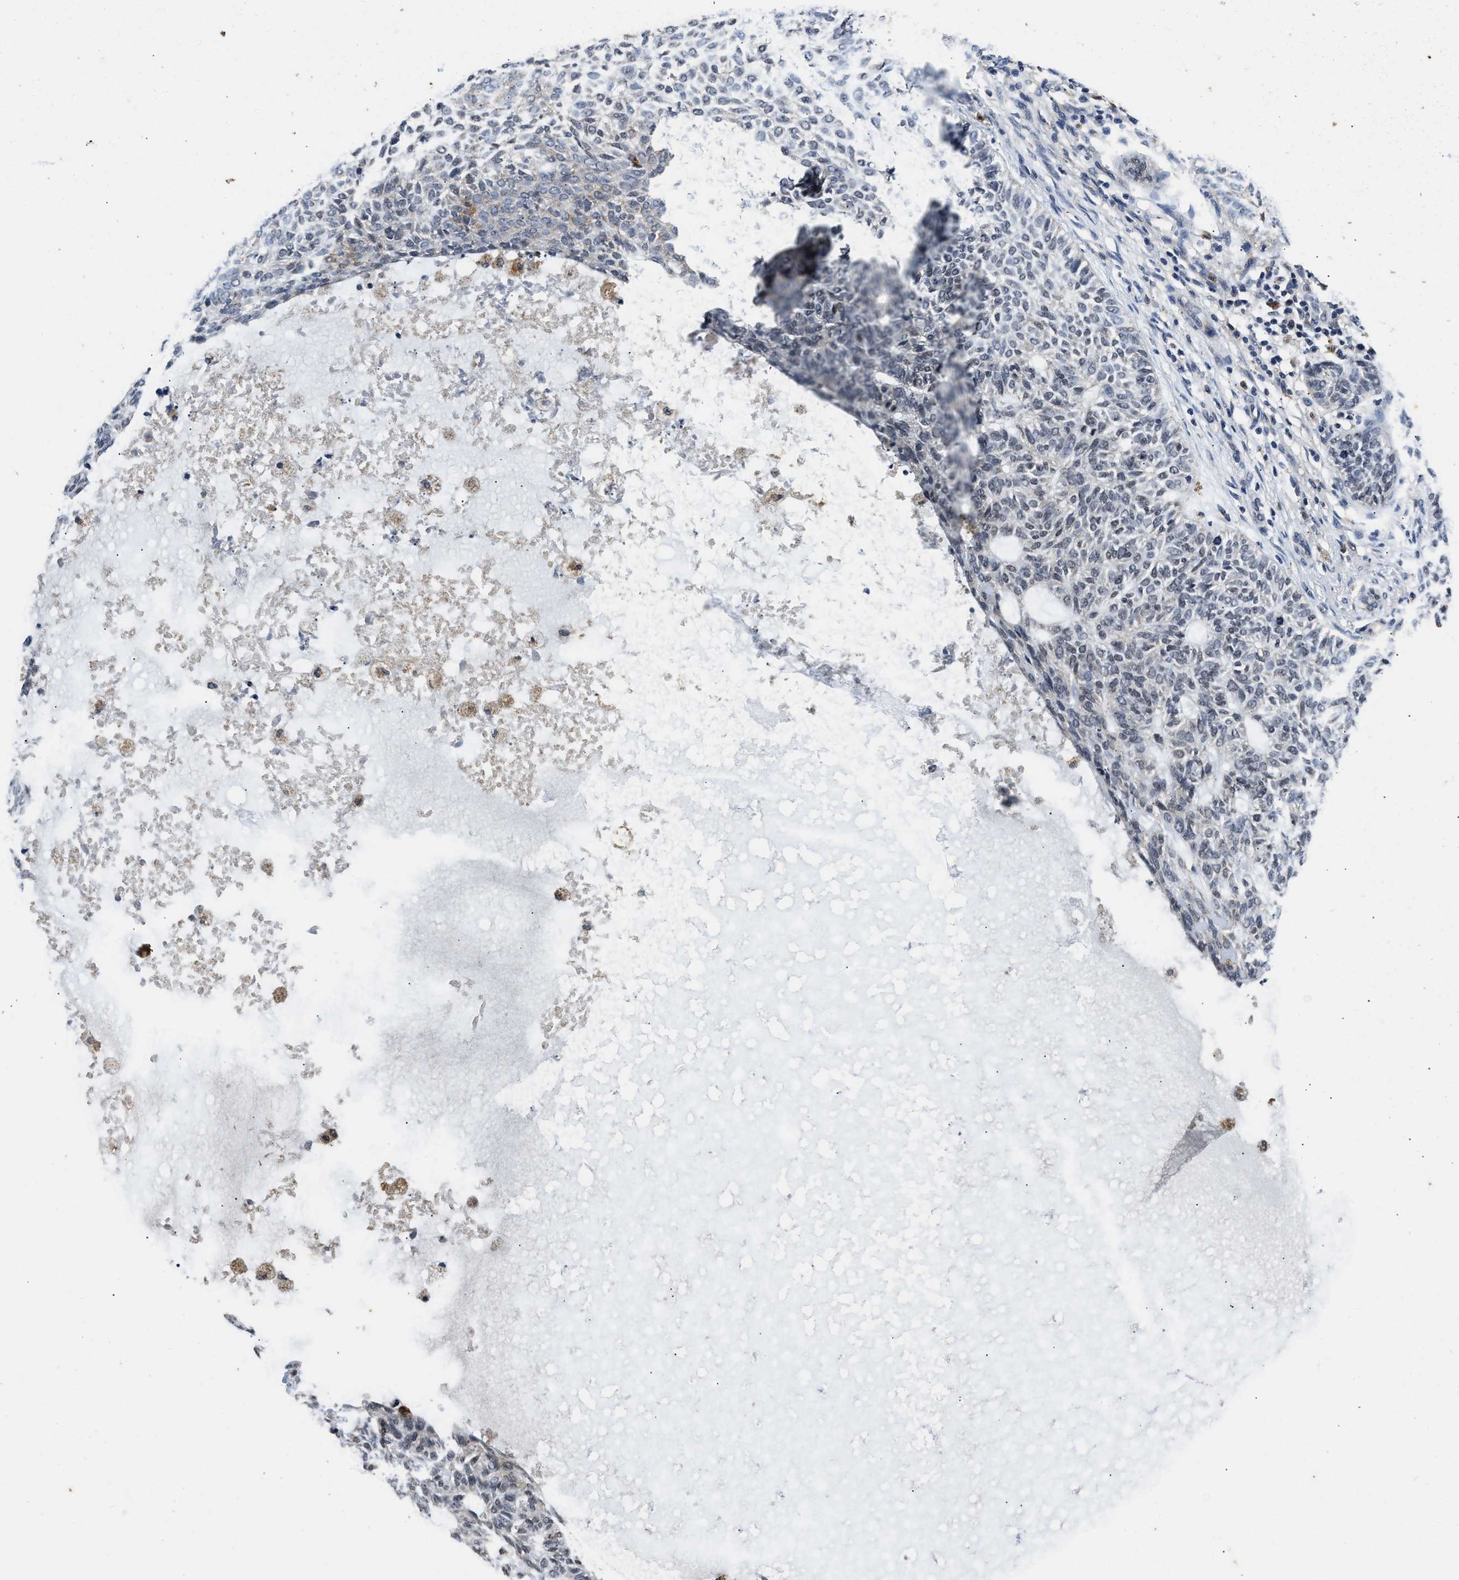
{"staining": {"intensity": "weak", "quantity": "<25%", "location": "nuclear"}, "tissue": "skin cancer", "cell_type": "Tumor cells", "image_type": "cancer", "snomed": [{"axis": "morphology", "description": "Basal cell carcinoma"}, {"axis": "topography", "description": "Skin"}], "caption": "The histopathology image displays no significant staining in tumor cells of skin cancer.", "gene": "ACOX1", "patient": {"sex": "male", "age": 87}}